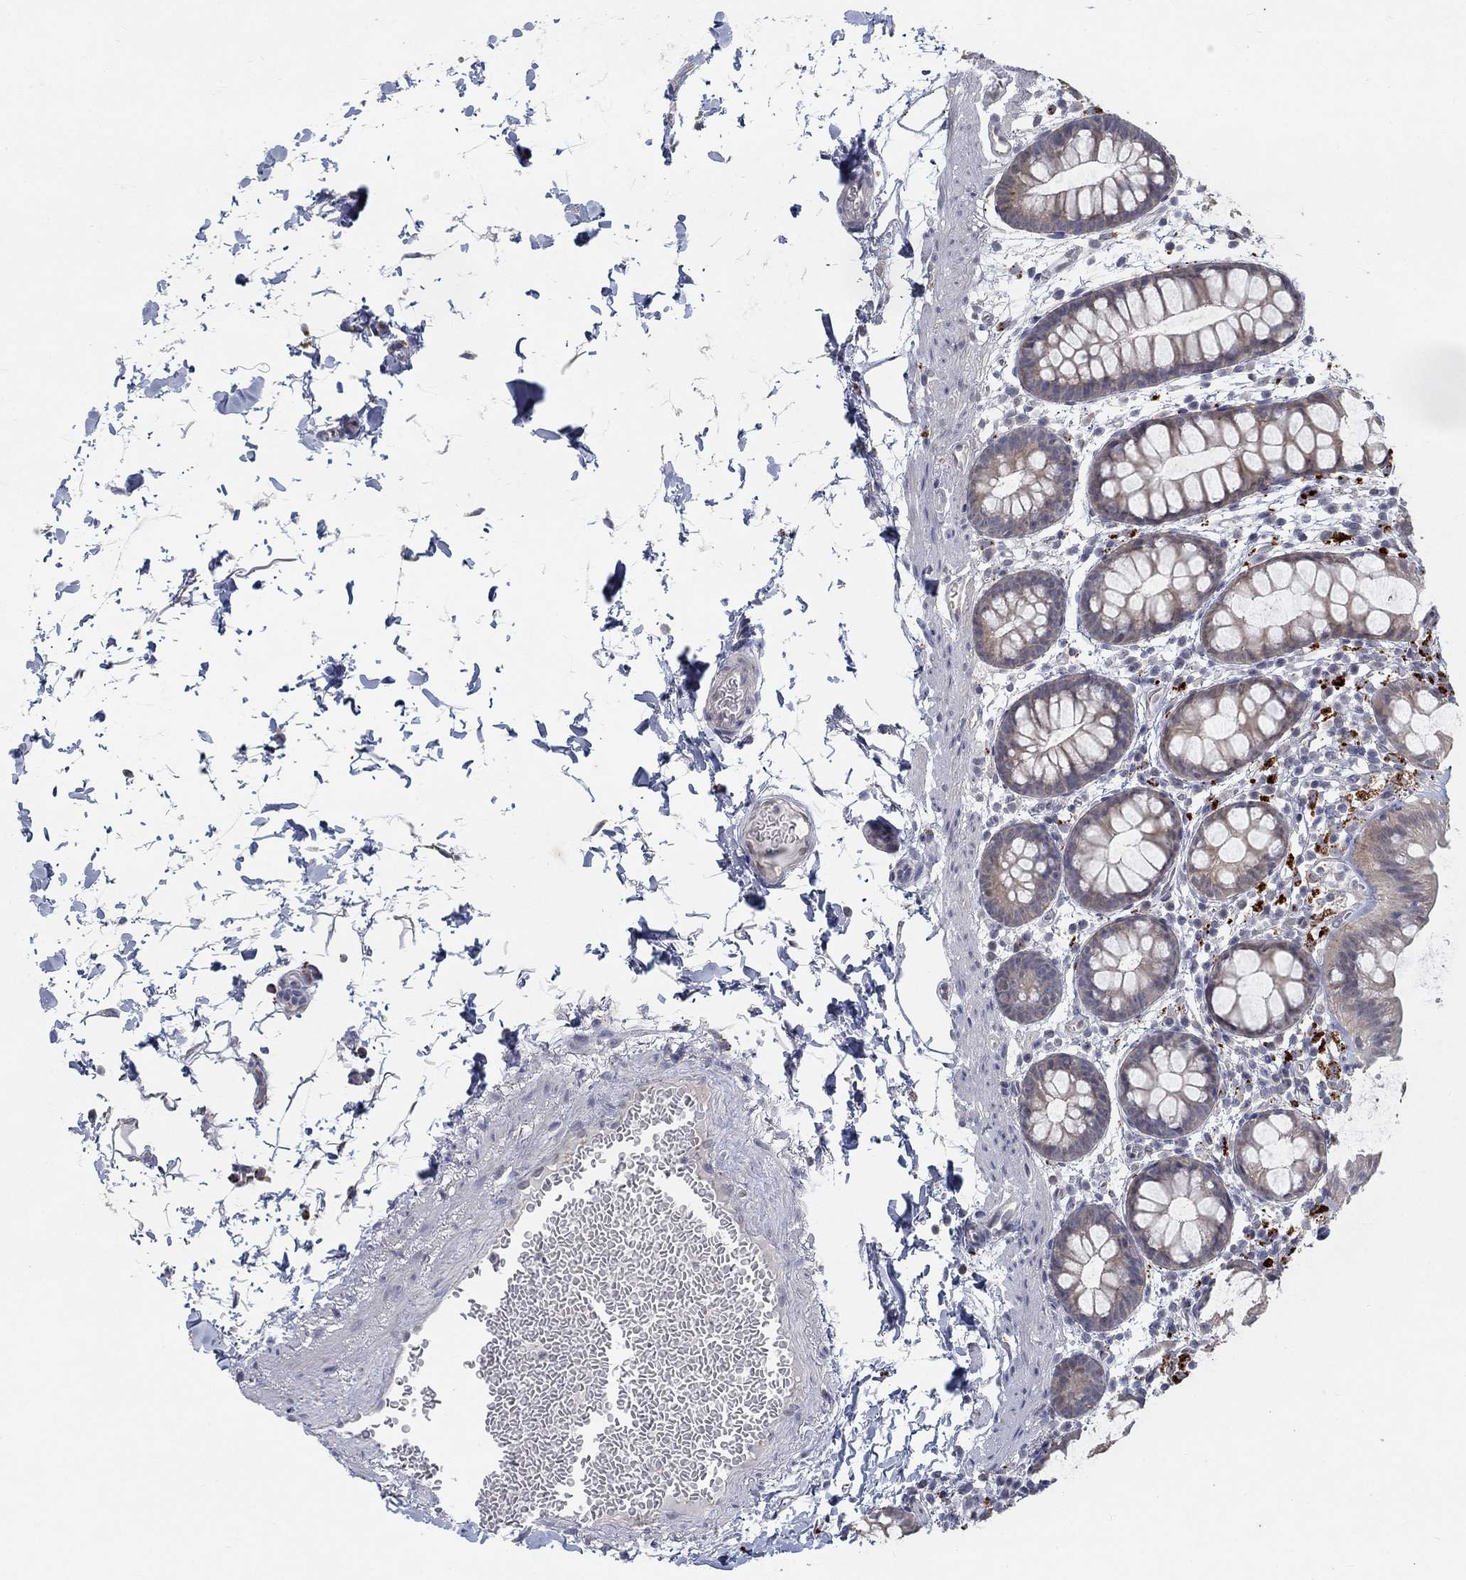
{"staining": {"intensity": "weak", "quantity": "25%-75%", "location": "cytoplasmic/membranous"}, "tissue": "rectum", "cell_type": "Glandular cells", "image_type": "normal", "snomed": [{"axis": "morphology", "description": "Normal tissue, NOS"}, {"axis": "topography", "description": "Rectum"}], "caption": "Immunohistochemical staining of normal rectum exhibits weak cytoplasmic/membranous protein positivity in about 25%-75% of glandular cells. (Stains: DAB (3,3'-diaminobenzidine) in brown, nuclei in blue, Microscopy: brightfield microscopy at high magnification).", "gene": "MTSS2", "patient": {"sex": "male", "age": 57}}